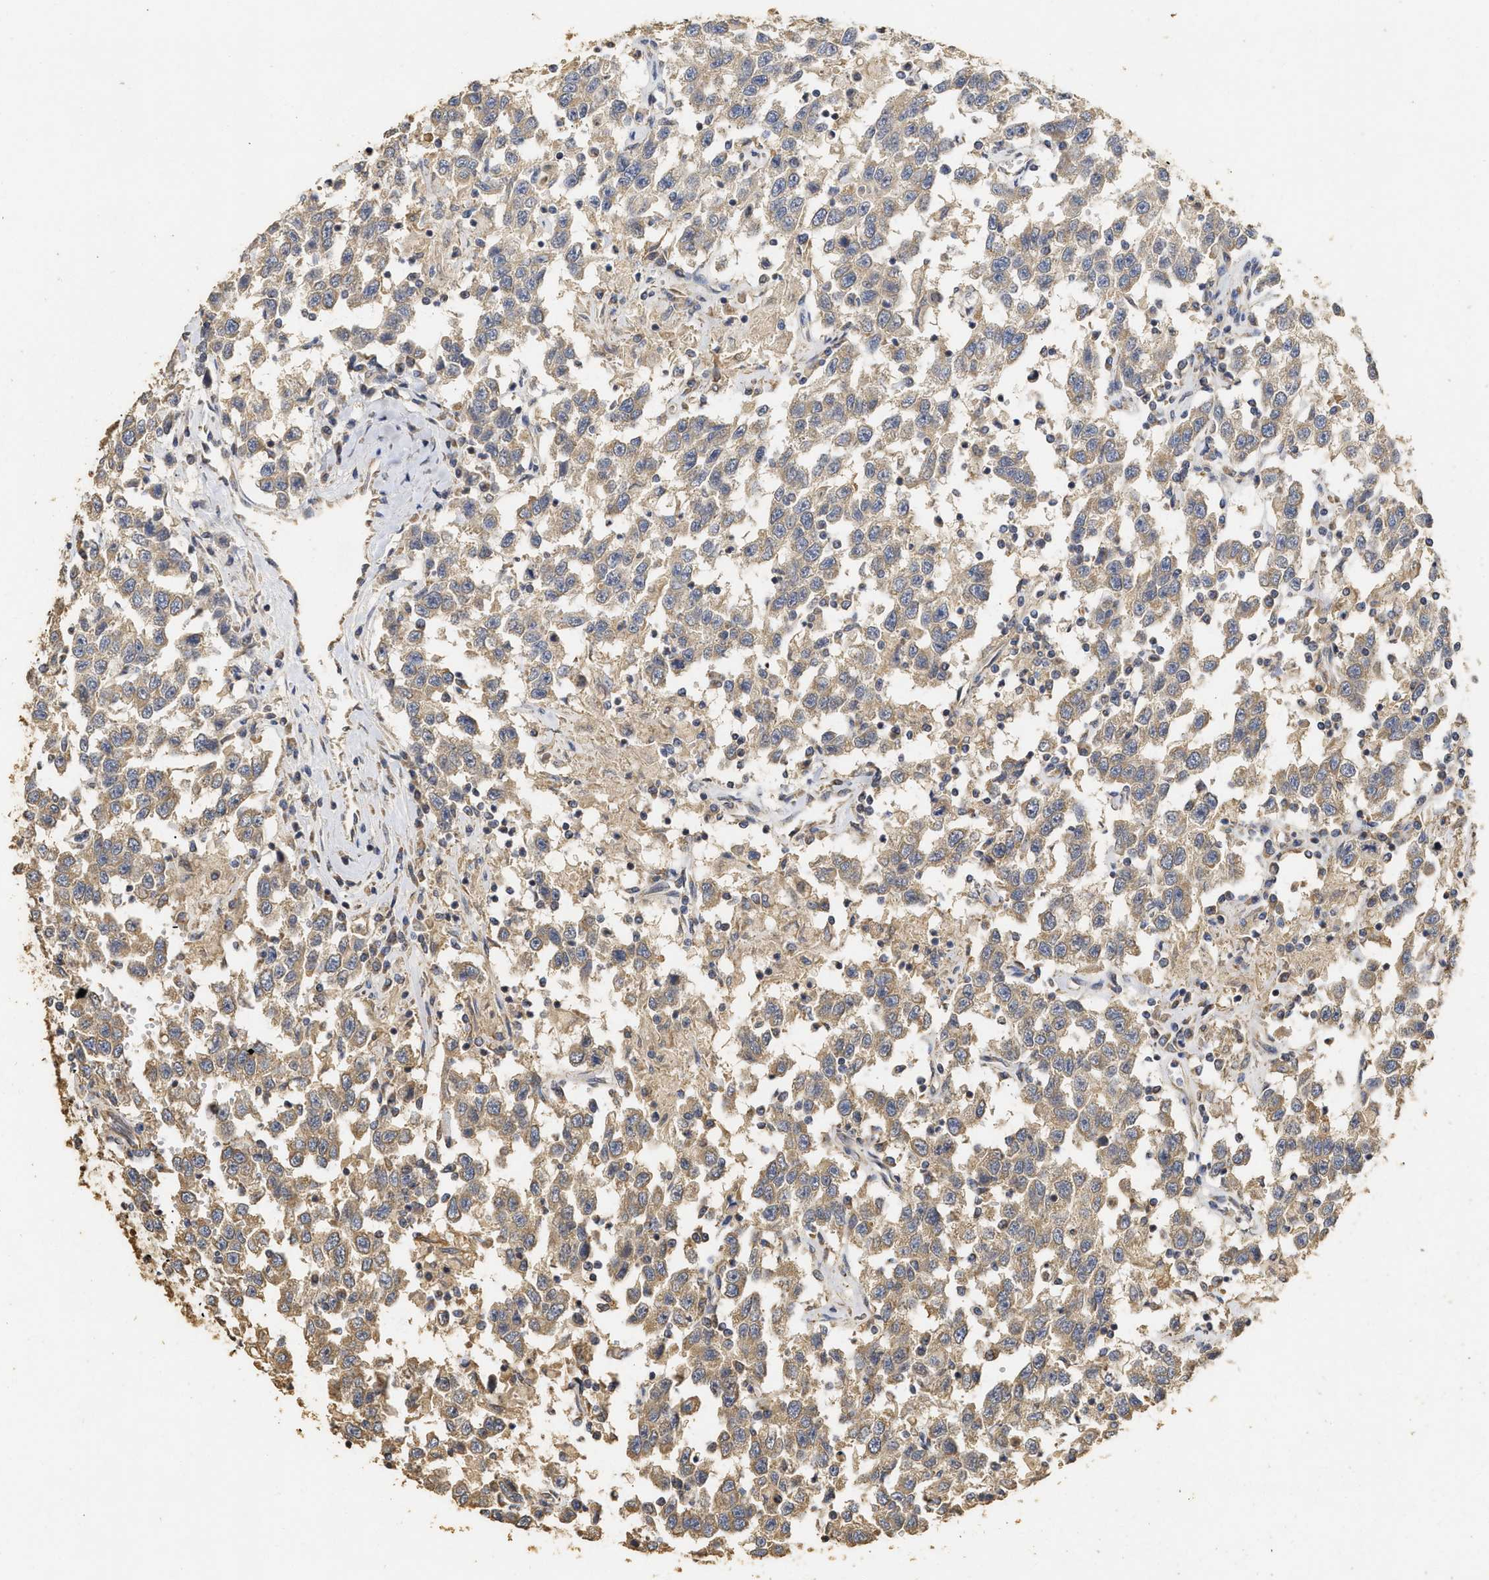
{"staining": {"intensity": "weak", "quantity": "25%-75%", "location": "cytoplasmic/membranous"}, "tissue": "testis cancer", "cell_type": "Tumor cells", "image_type": "cancer", "snomed": [{"axis": "morphology", "description": "Seminoma, NOS"}, {"axis": "topography", "description": "Testis"}], "caption": "Weak cytoplasmic/membranous protein positivity is seen in about 25%-75% of tumor cells in testis cancer.", "gene": "NAV1", "patient": {"sex": "male", "age": 41}}